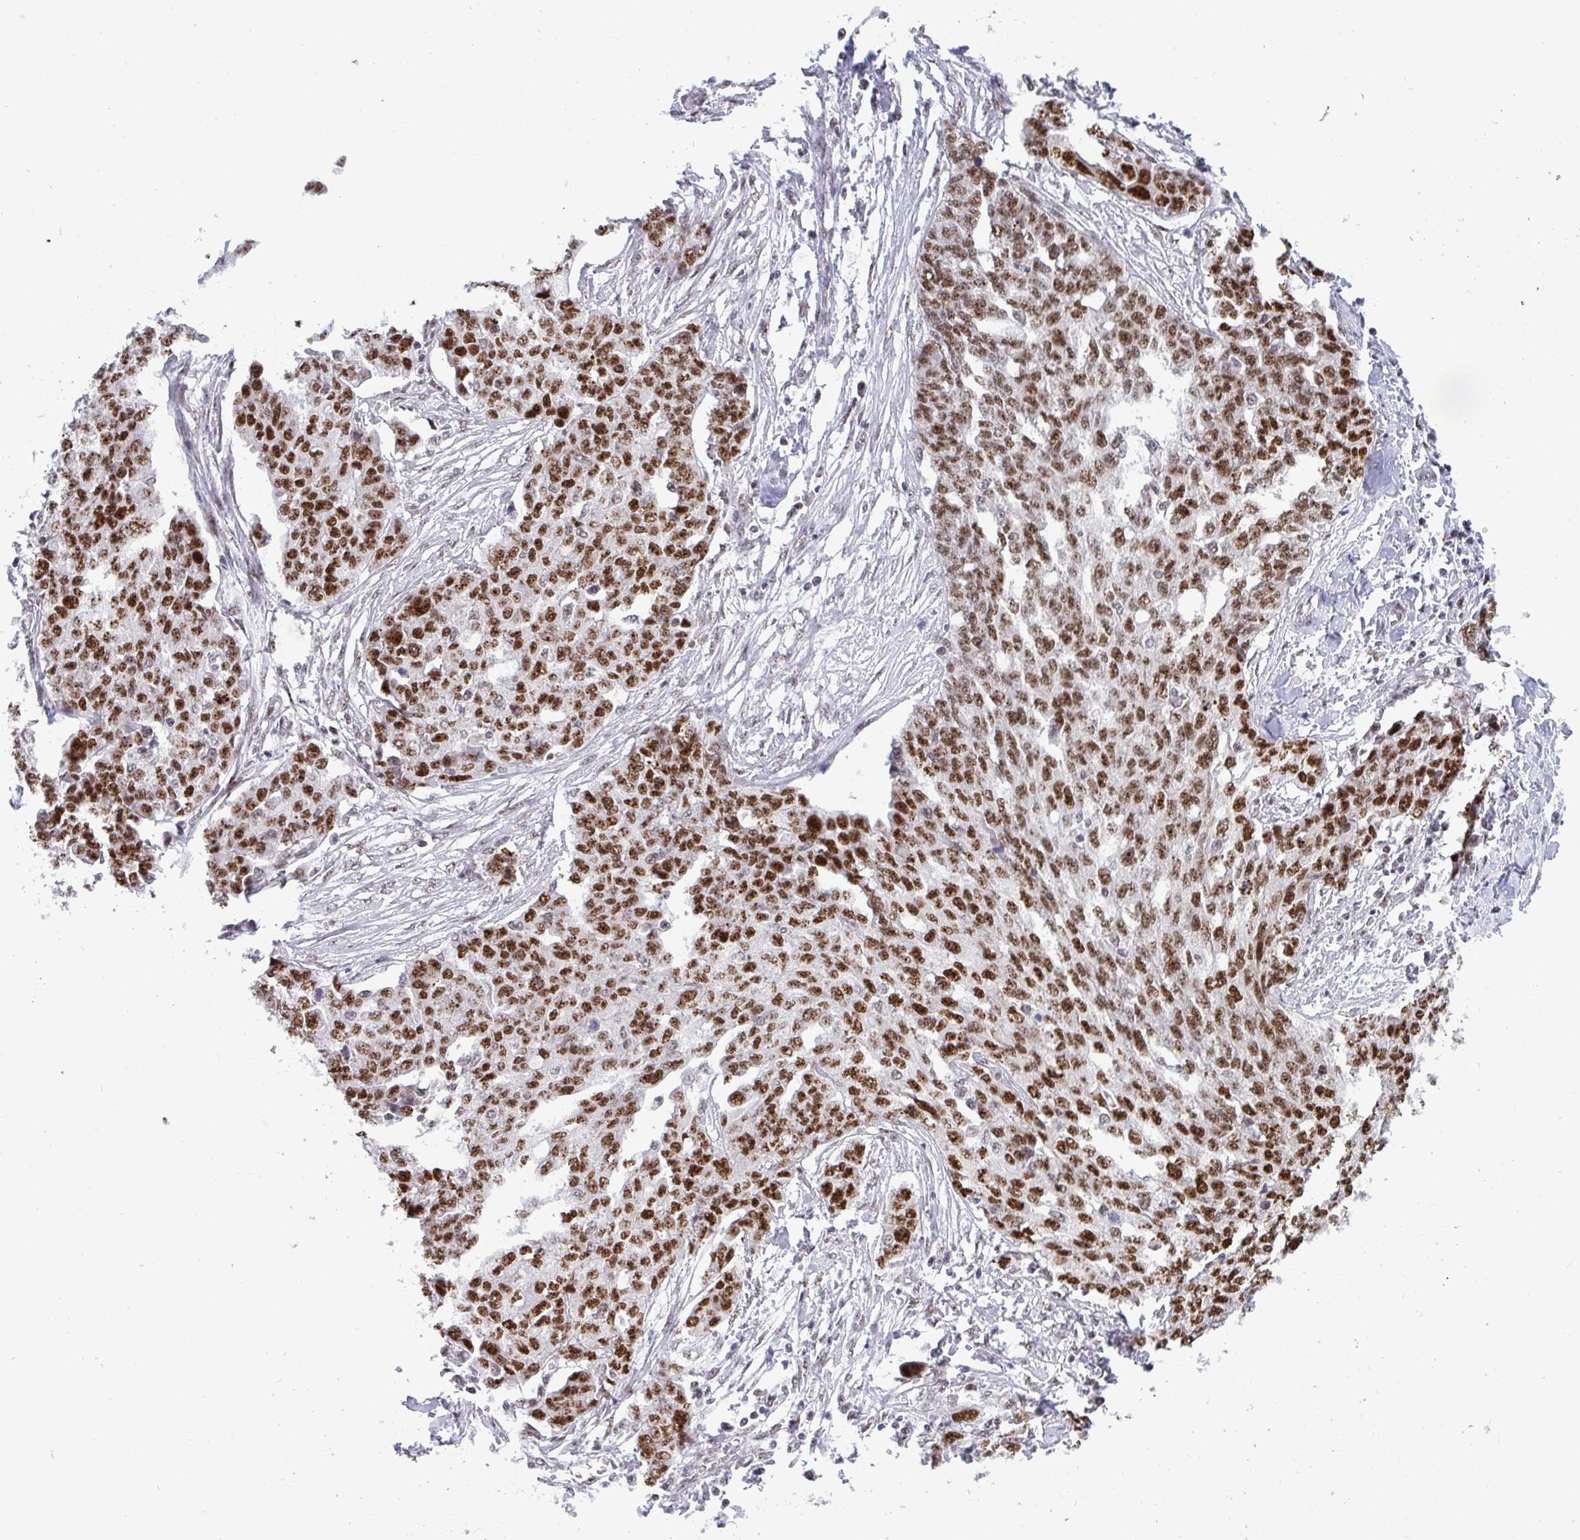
{"staining": {"intensity": "strong", "quantity": ">75%", "location": "nuclear"}, "tissue": "ovarian cancer", "cell_type": "Tumor cells", "image_type": "cancer", "snomed": [{"axis": "morphology", "description": "Cystadenocarcinoma, serous, NOS"}, {"axis": "topography", "description": "Soft tissue"}, {"axis": "topography", "description": "Ovary"}], "caption": "A brown stain highlights strong nuclear positivity of a protein in serous cystadenocarcinoma (ovarian) tumor cells.", "gene": "WBP11", "patient": {"sex": "female", "age": 57}}